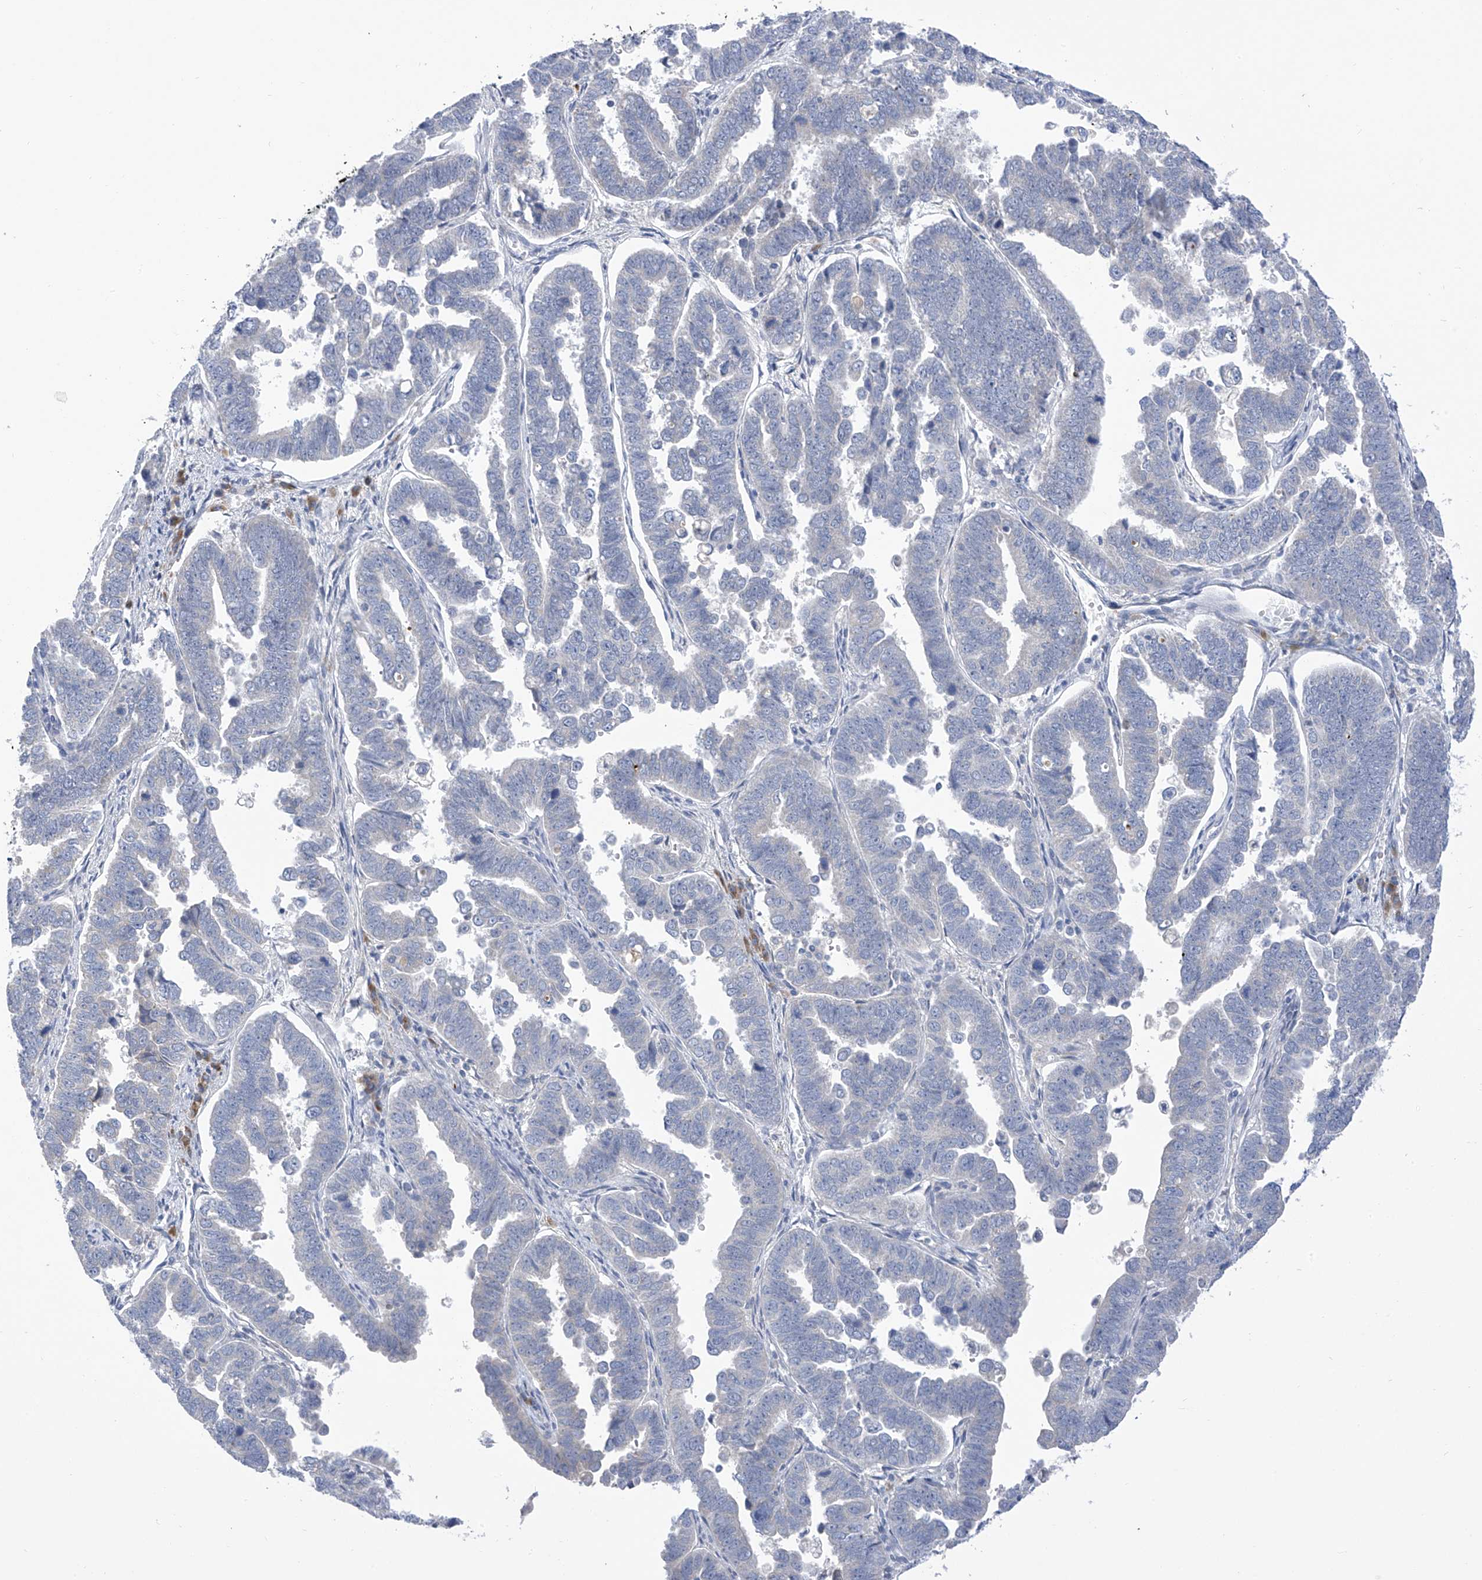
{"staining": {"intensity": "negative", "quantity": "none", "location": "none"}, "tissue": "endometrial cancer", "cell_type": "Tumor cells", "image_type": "cancer", "snomed": [{"axis": "morphology", "description": "Adenocarcinoma, NOS"}, {"axis": "topography", "description": "Endometrium"}], "caption": "DAB (3,3'-diaminobenzidine) immunohistochemical staining of human adenocarcinoma (endometrial) displays no significant expression in tumor cells. (IHC, brightfield microscopy, high magnification).", "gene": "SLCO4A1", "patient": {"sex": "female", "age": 75}}